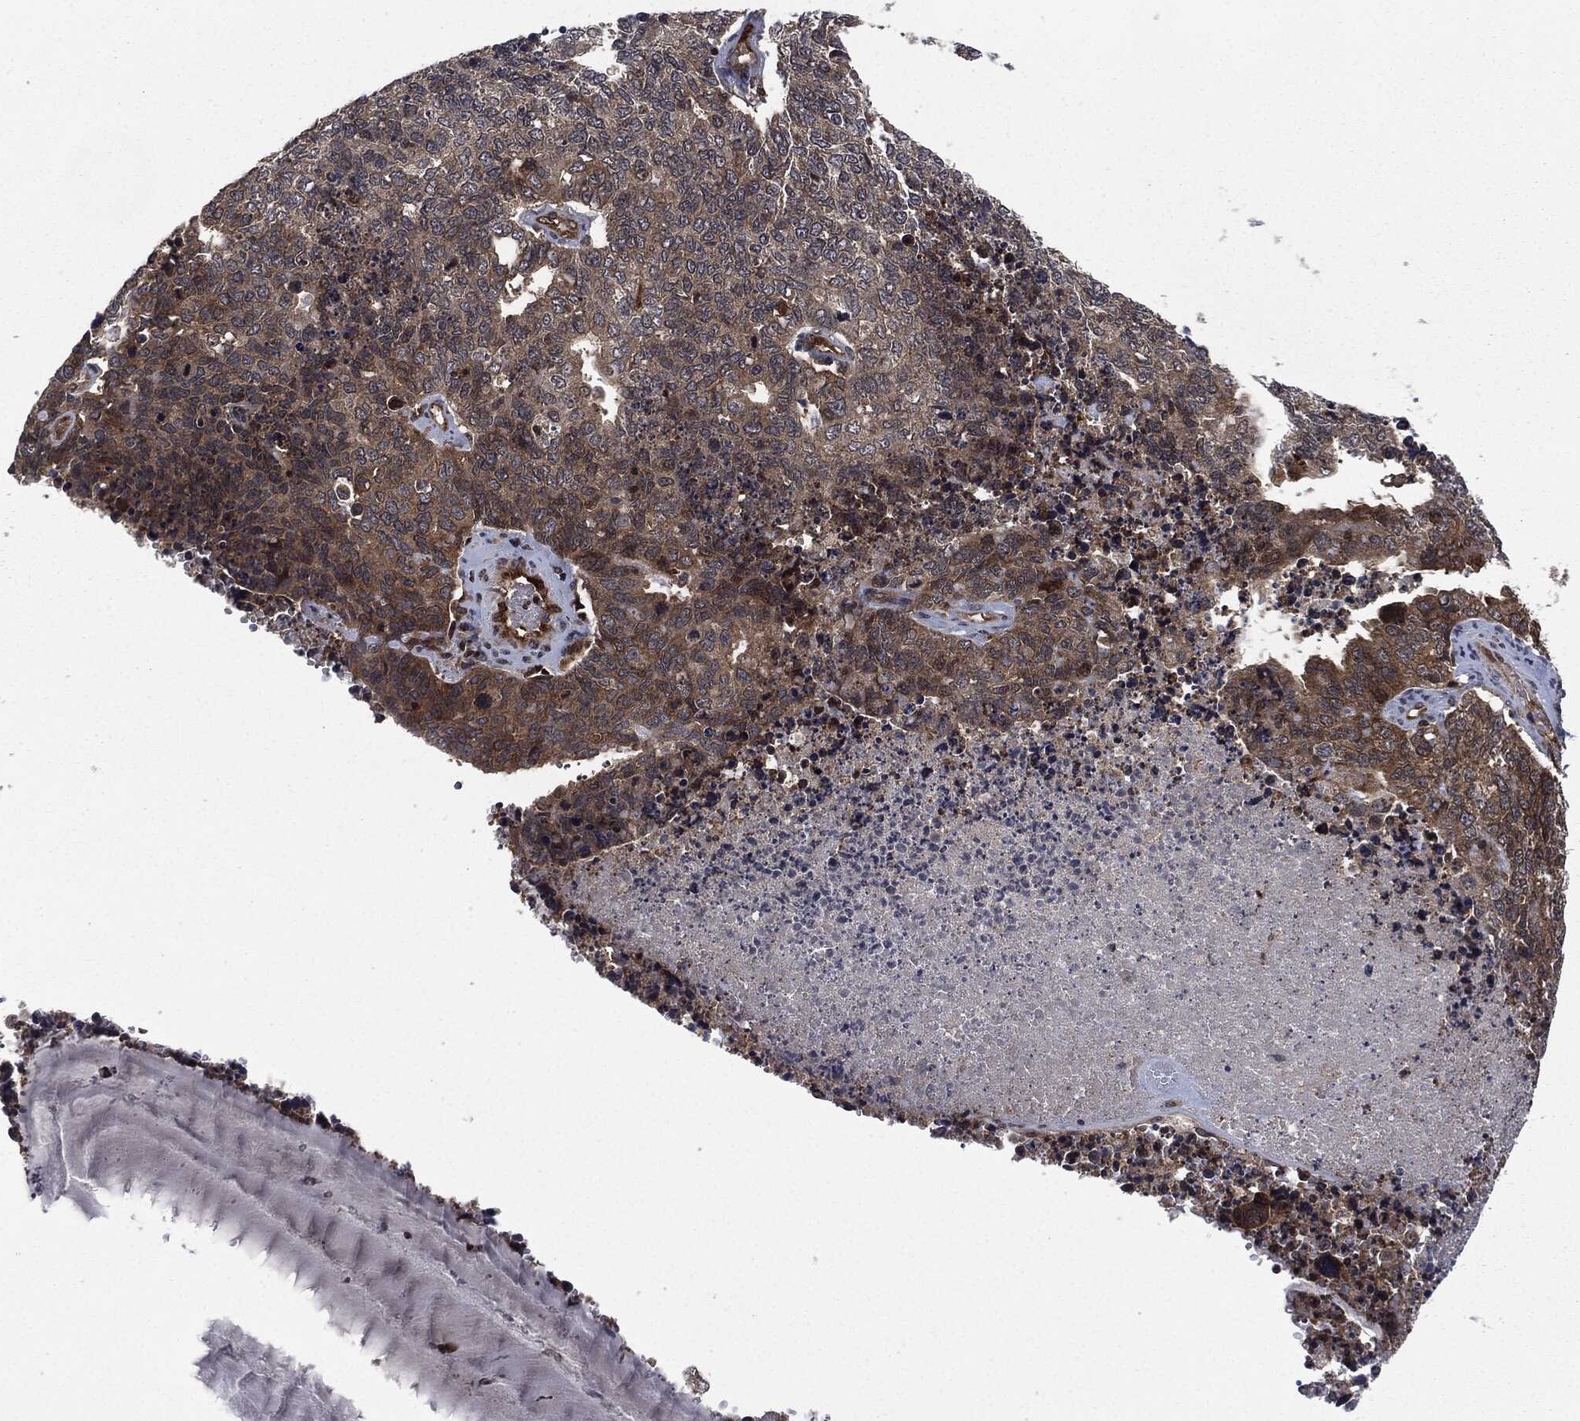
{"staining": {"intensity": "strong", "quantity": "<25%", "location": "cytoplasmic/membranous"}, "tissue": "cervical cancer", "cell_type": "Tumor cells", "image_type": "cancer", "snomed": [{"axis": "morphology", "description": "Squamous cell carcinoma, NOS"}, {"axis": "topography", "description": "Cervix"}], "caption": "Cervical cancer stained with a brown dye displays strong cytoplasmic/membranous positive positivity in approximately <25% of tumor cells.", "gene": "HRAS", "patient": {"sex": "female", "age": 63}}